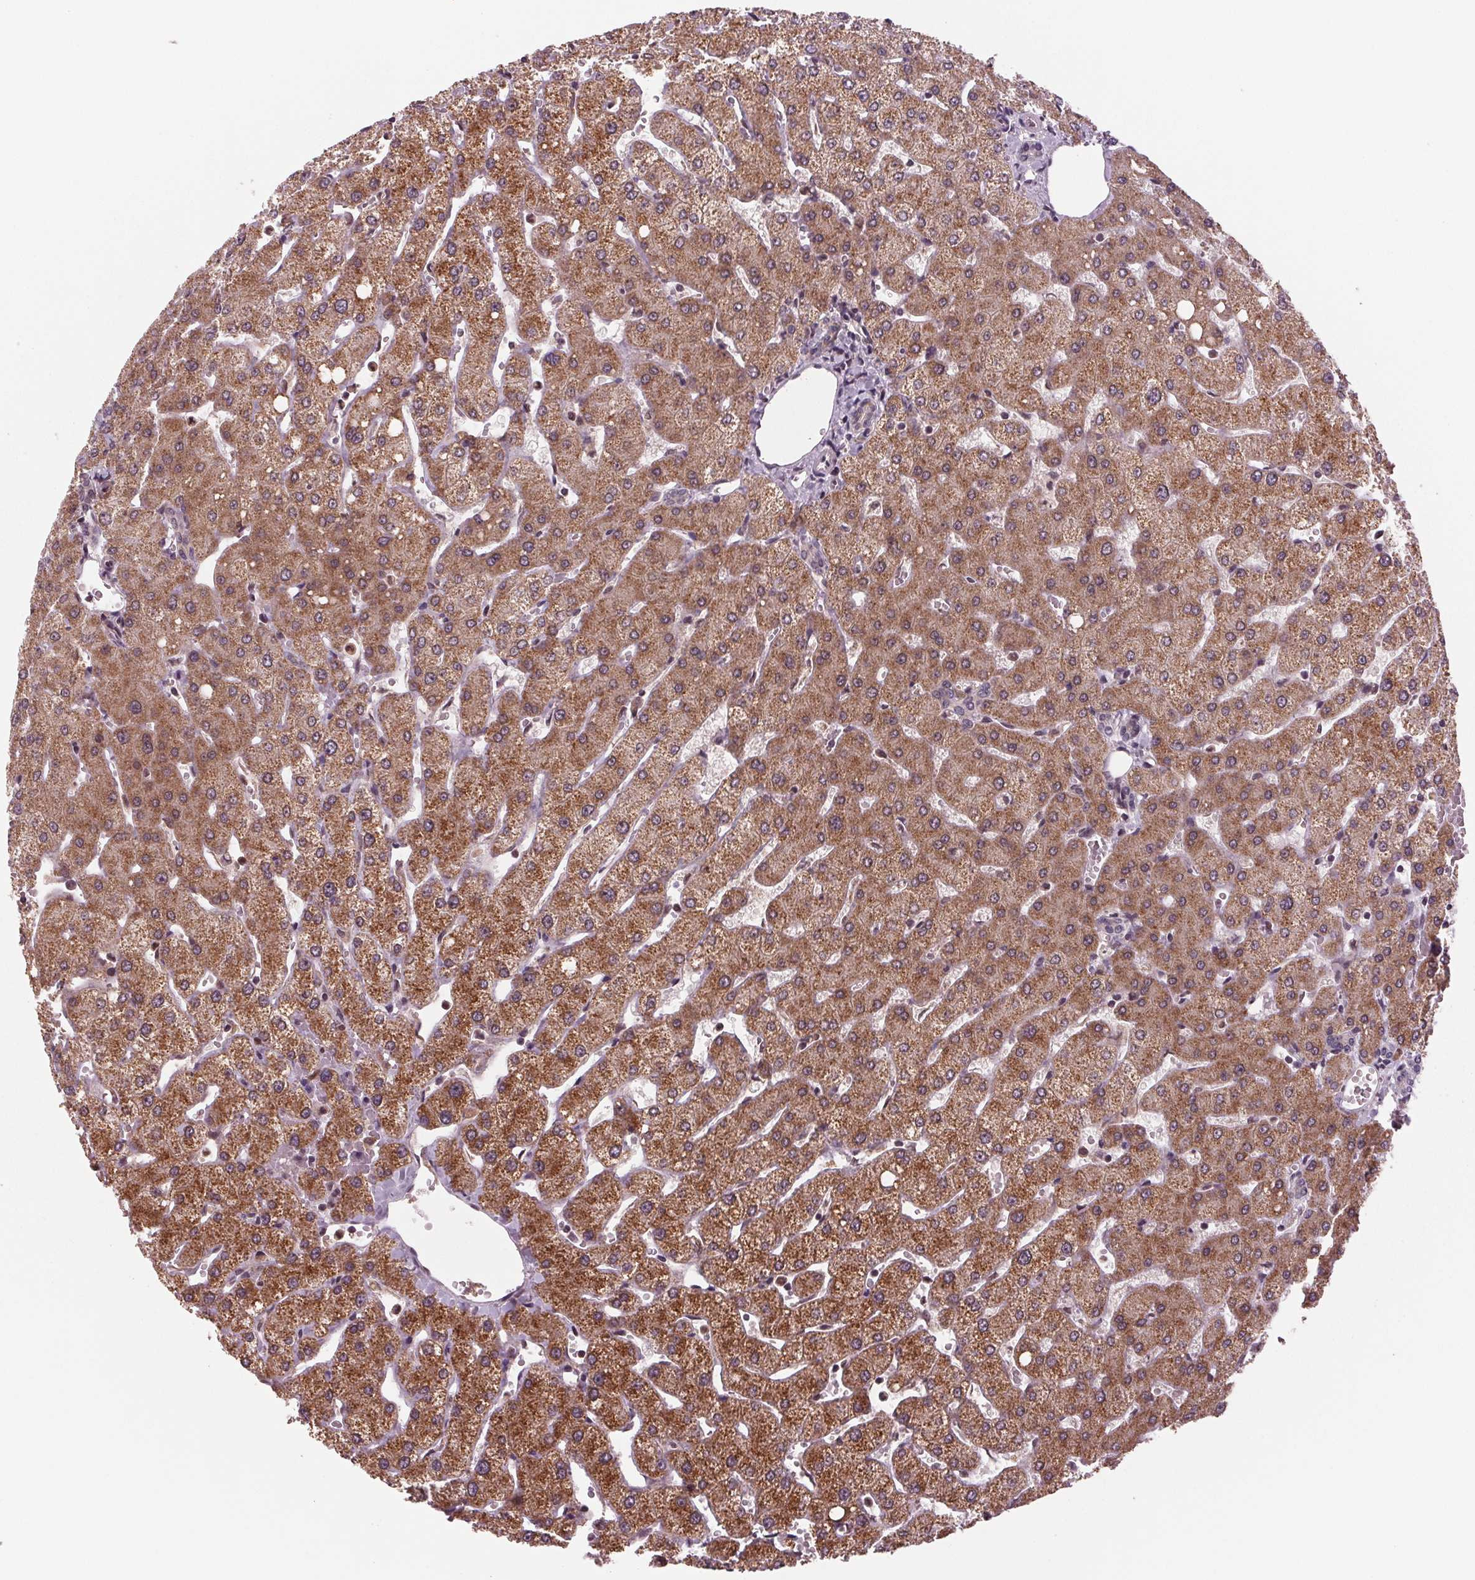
{"staining": {"intensity": "negative", "quantity": "none", "location": "none"}, "tissue": "liver", "cell_type": "Cholangiocytes", "image_type": "normal", "snomed": [{"axis": "morphology", "description": "Normal tissue, NOS"}, {"axis": "topography", "description": "Liver"}], "caption": "Liver was stained to show a protein in brown. There is no significant expression in cholangiocytes. (Stains: DAB immunohistochemistry with hematoxylin counter stain, Microscopy: brightfield microscopy at high magnification).", "gene": "STAT3", "patient": {"sex": "female", "age": 54}}